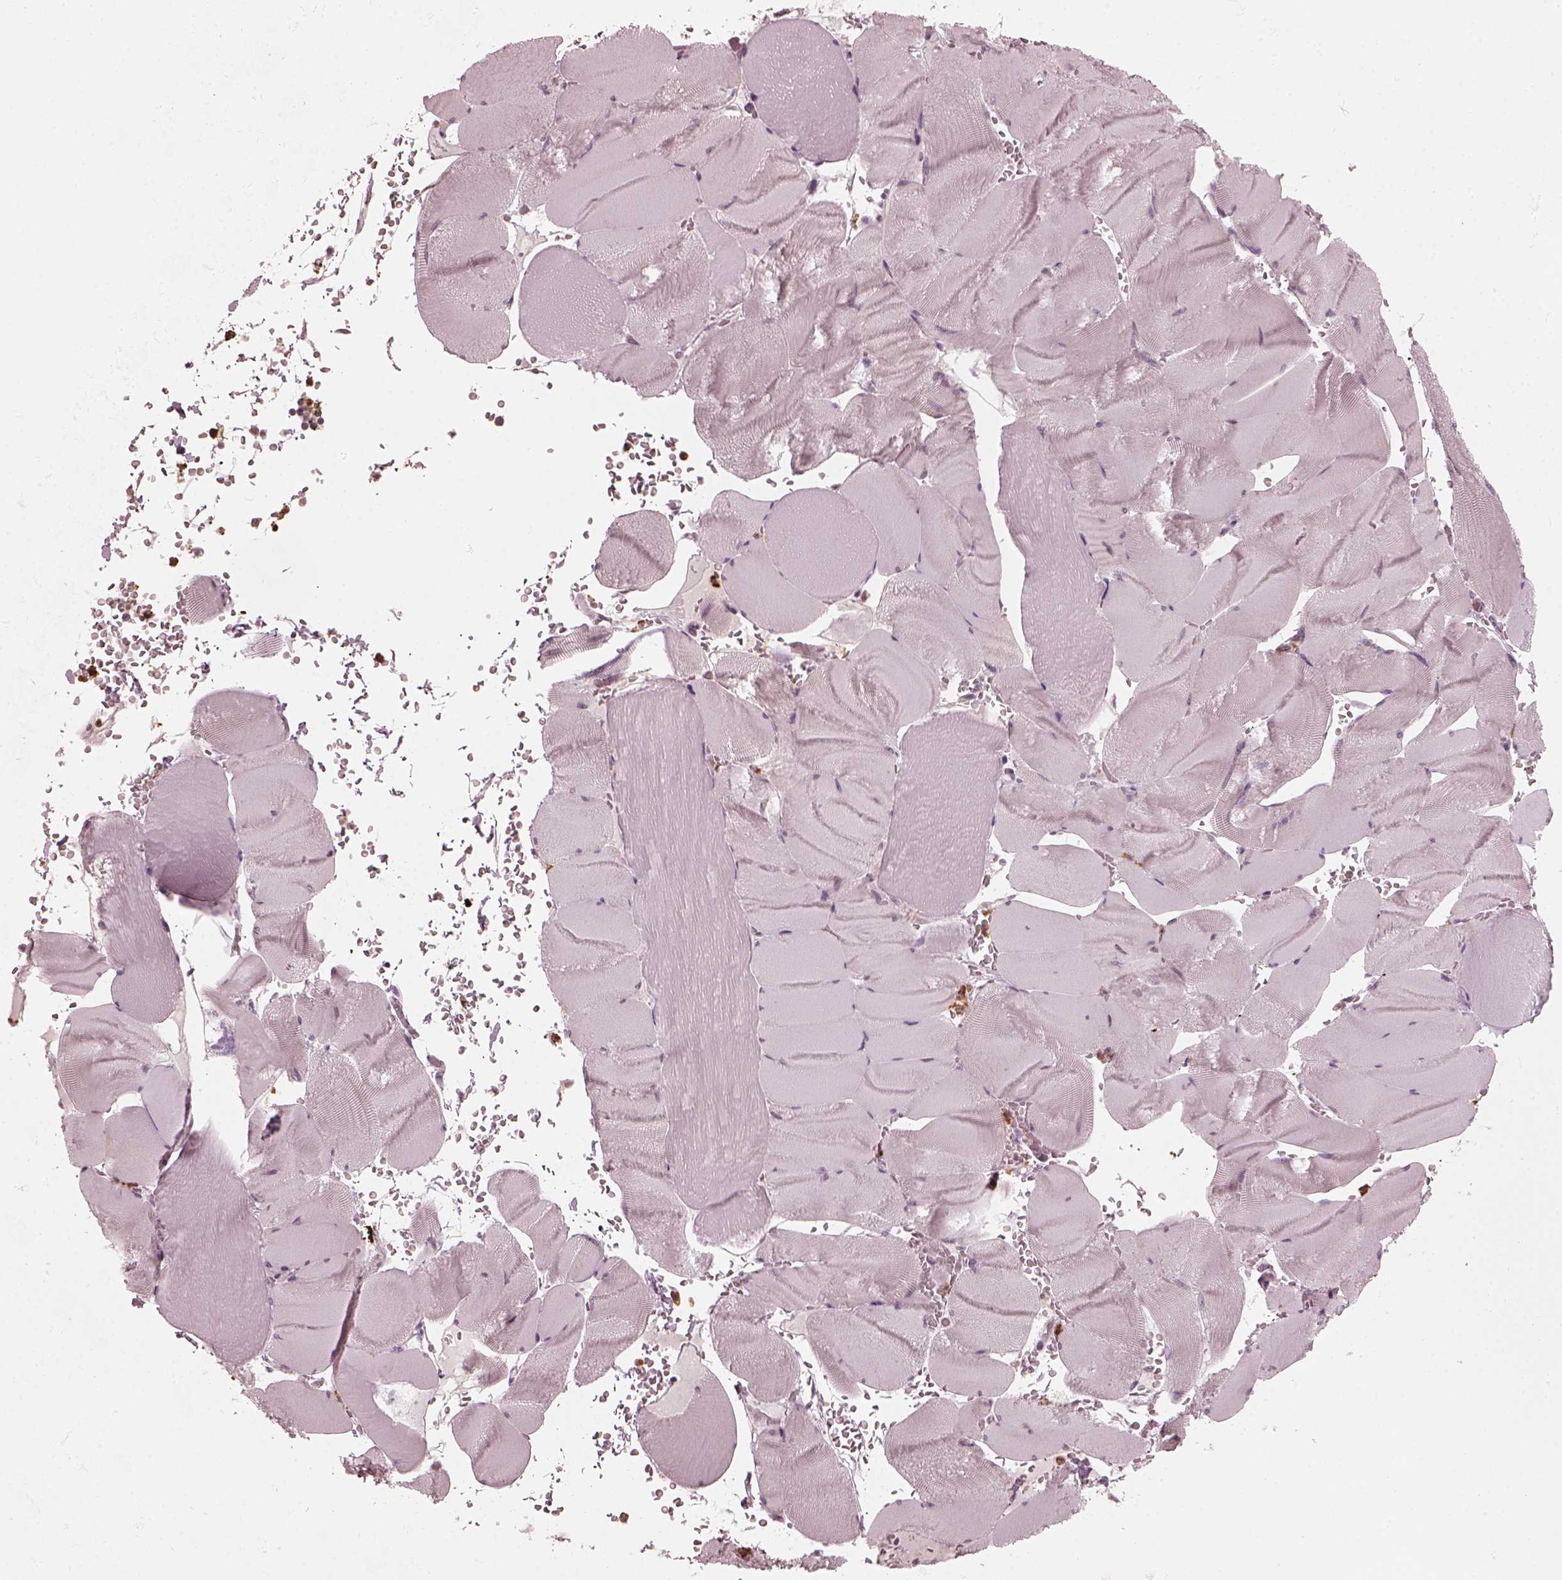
{"staining": {"intensity": "negative", "quantity": "none", "location": "none"}, "tissue": "skeletal muscle", "cell_type": "Myocytes", "image_type": "normal", "snomed": [{"axis": "morphology", "description": "Normal tissue, NOS"}, {"axis": "topography", "description": "Skeletal muscle"}], "caption": "This is a photomicrograph of IHC staining of benign skeletal muscle, which shows no positivity in myocytes.", "gene": "CHIT1", "patient": {"sex": "male", "age": 56}}